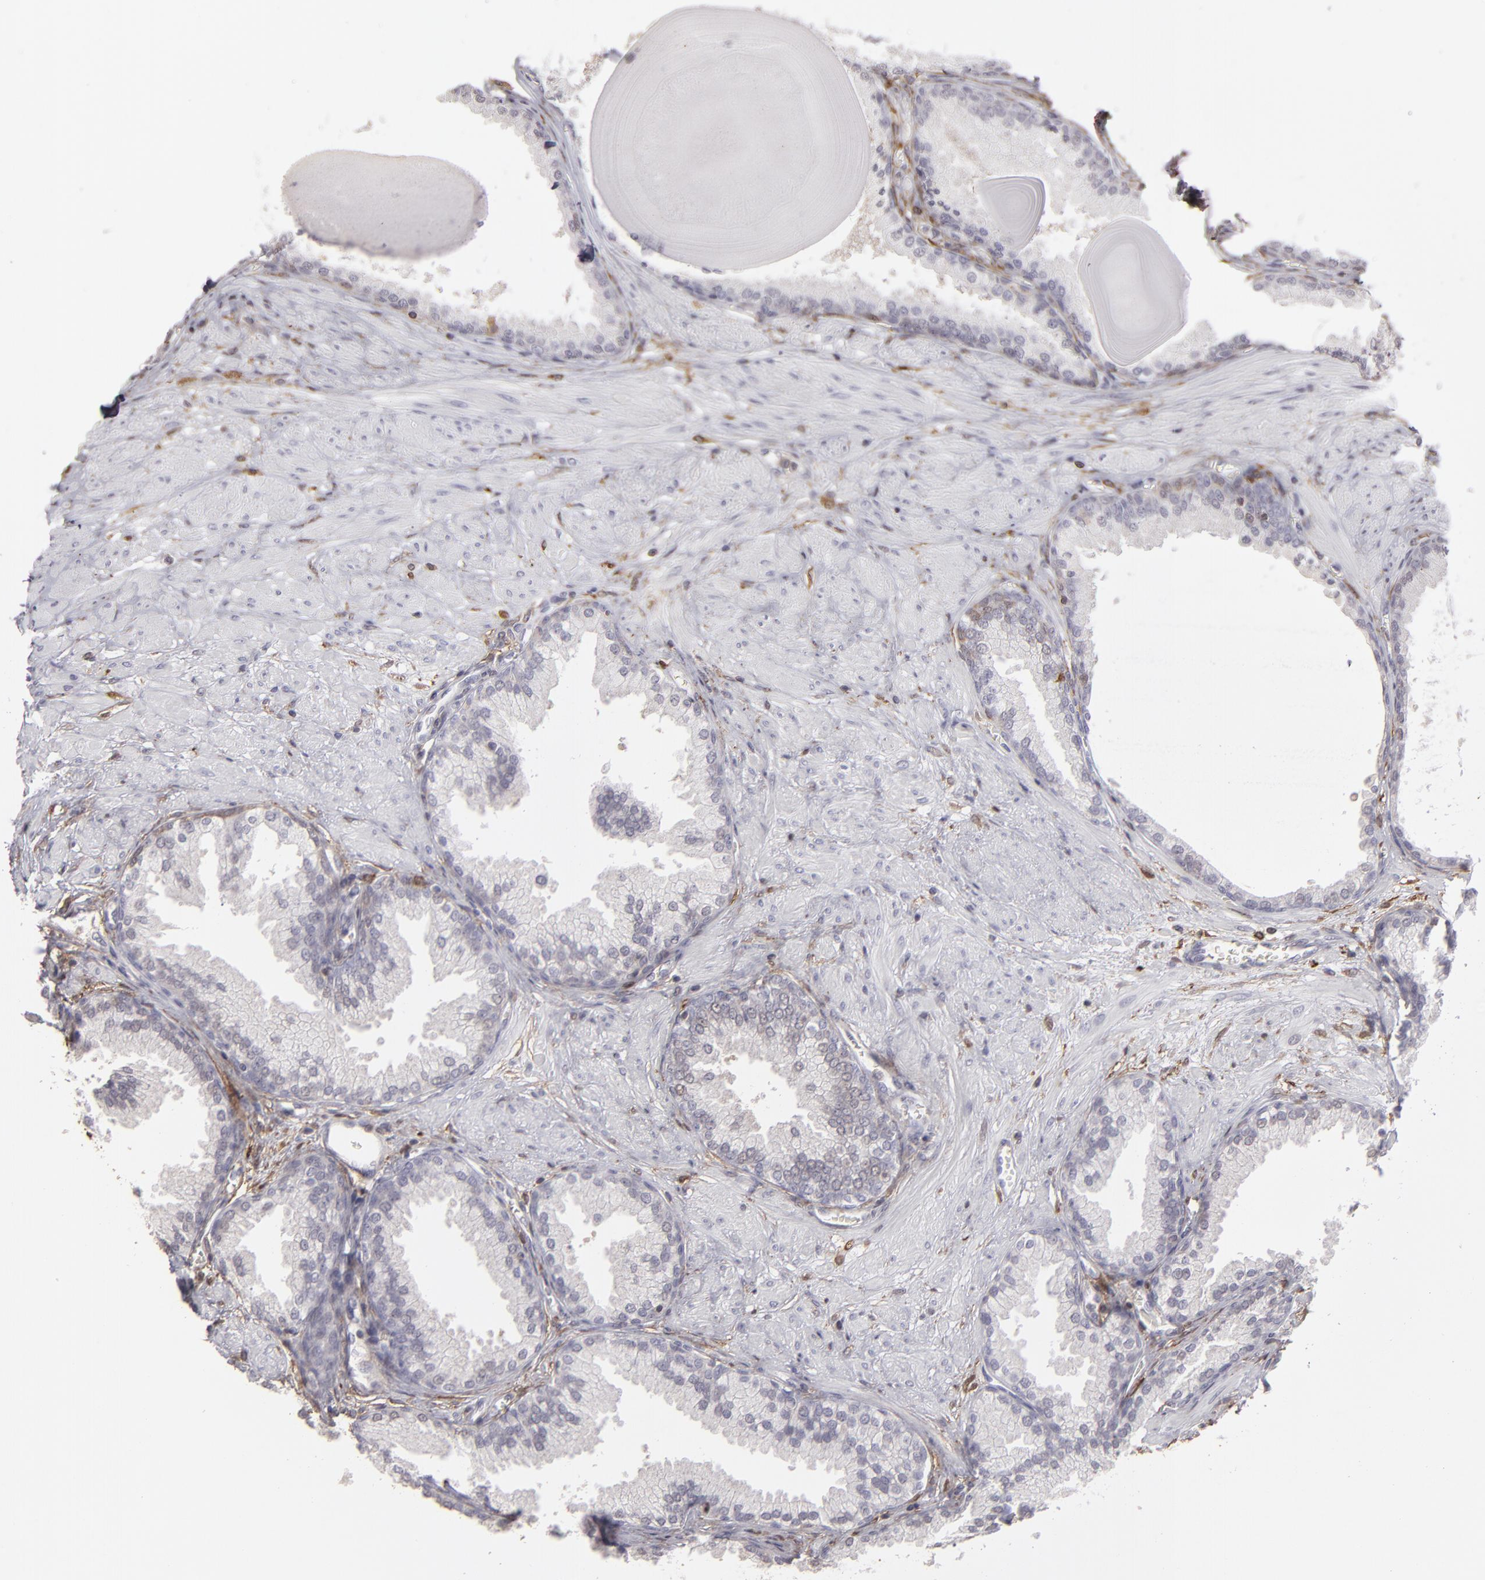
{"staining": {"intensity": "negative", "quantity": "none", "location": "none"}, "tissue": "prostate", "cell_type": "Glandular cells", "image_type": "normal", "snomed": [{"axis": "morphology", "description": "Normal tissue, NOS"}, {"axis": "topography", "description": "Prostate"}], "caption": "This is an IHC micrograph of normal human prostate. There is no expression in glandular cells.", "gene": "SEMA3G", "patient": {"sex": "male", "age": 51}}